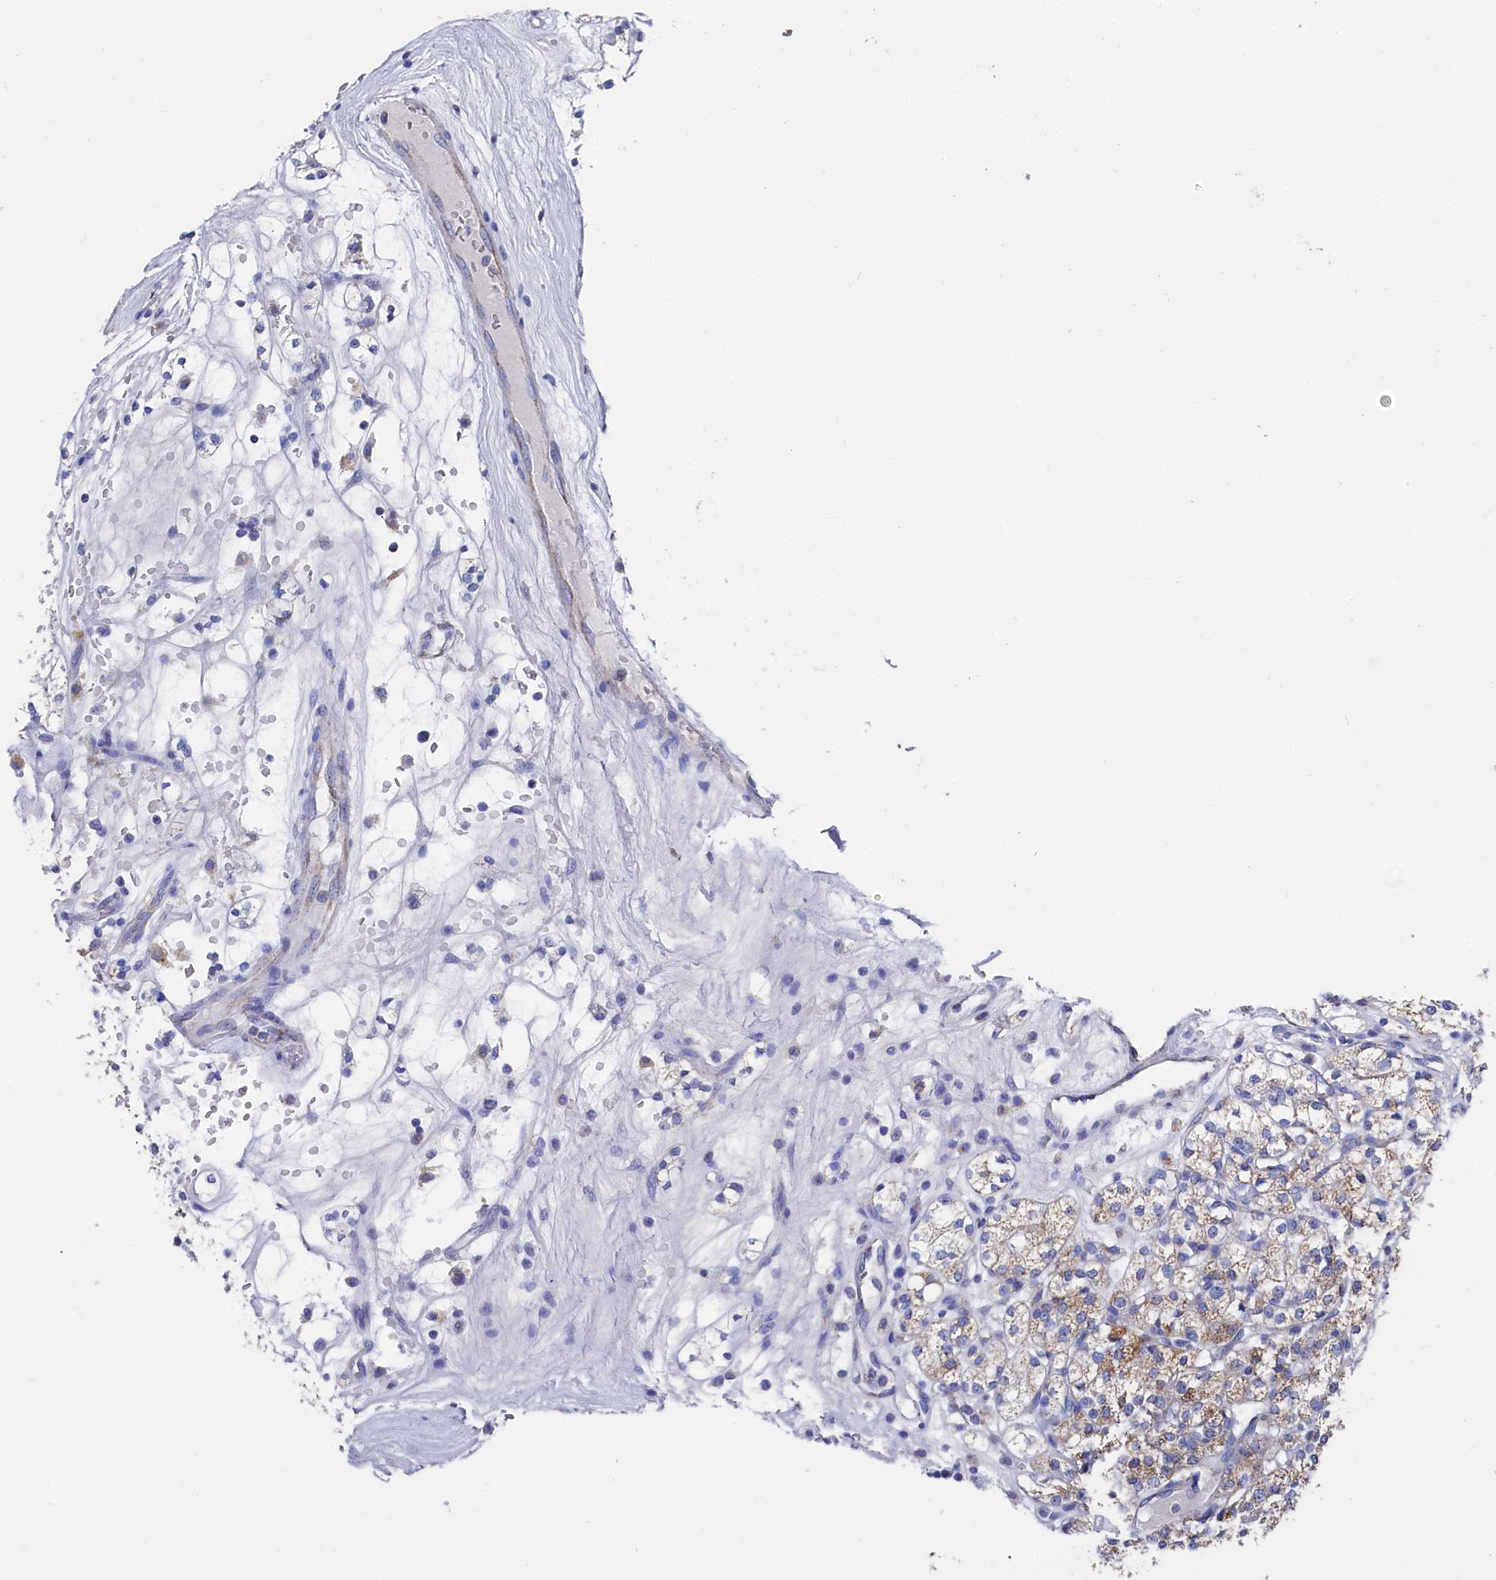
{"staining": {"intensity": "weak", "quantity": "<25%", "location": "cytoplasmic/membranous"}, "tissue": "renal cancer", "cell_type": "Tumor cells", "image_type": "cancer", "snomed": [{"axis": "morphology", "description": "Adenocarcinoma, NOS"}, {"axis": "topography", "description": "Kidney"}], "caption": "The image displays no significant staining in tumor cells of adenocarcinoma (renal).", "gene": "MMAB", "patient": {"sex": "male", "age": 77}}